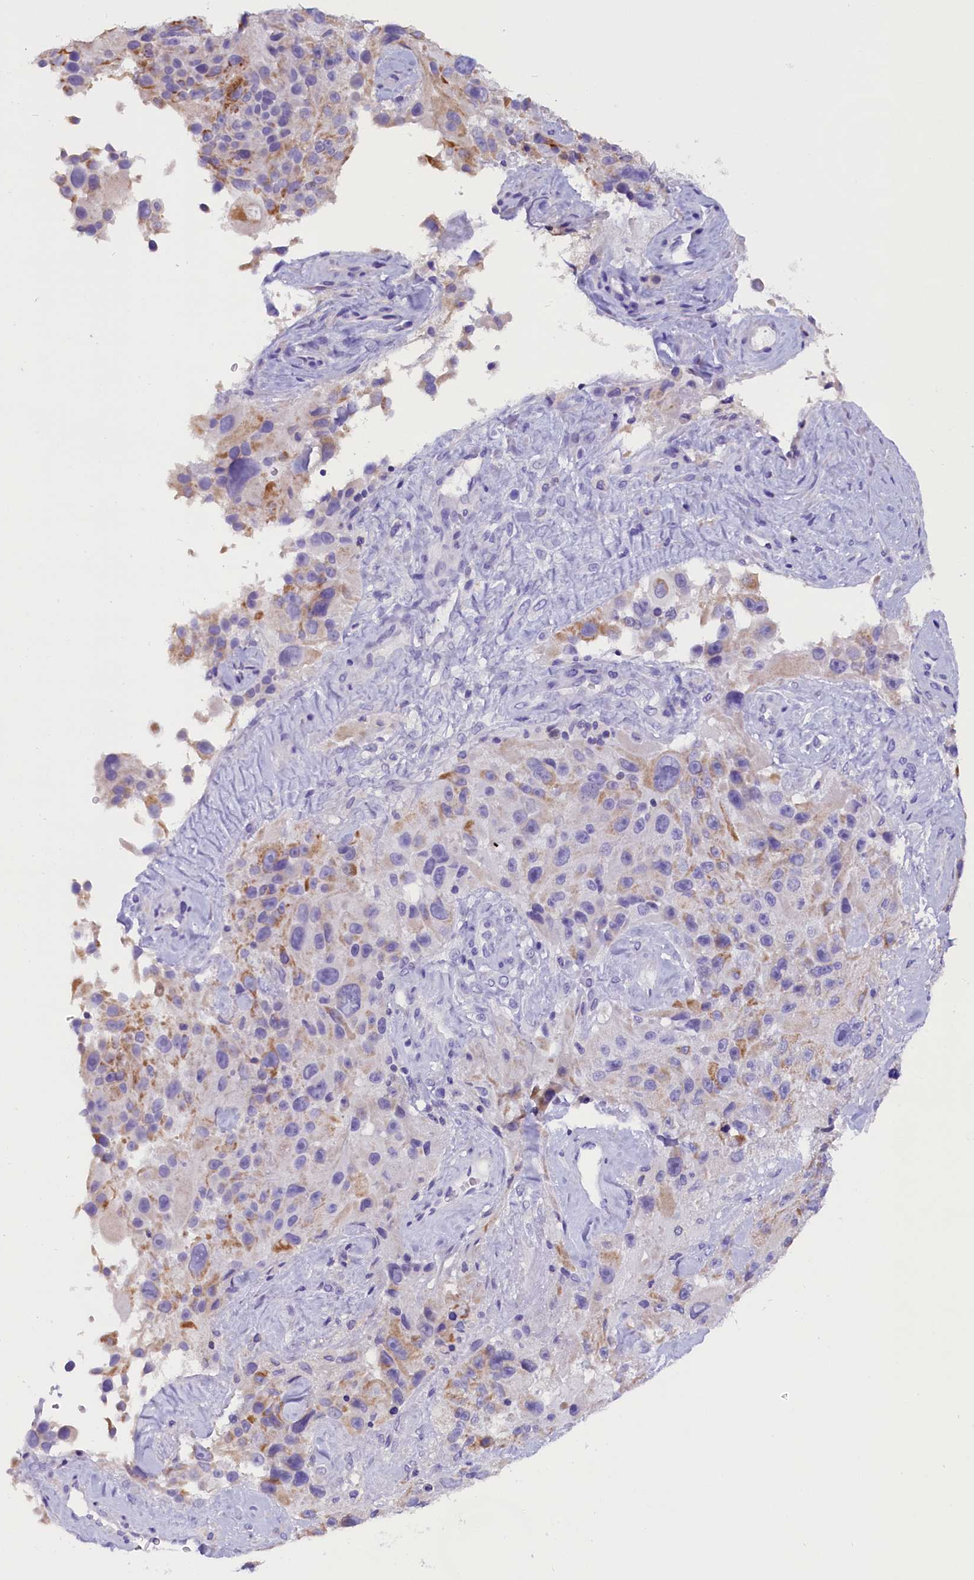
{"staining": {"intensity": "negative", "quantity": "none", "location": "none"}, "tissue": "melanoma", "cell_type": "Tumor cells", "image_type": "cancer", "snomed": [{"axis": "morphology", "description": "Malignant melanoma, Metastatic site"}, {"axis": "topography", "description": "Lymph node"}], "caption": "IHC of melanoma shows no staining in tumor cells. (DAB (3,3'-diaminobenzidine) immunohistochemistry with hematoxylin counter stain).", "gene": "ABAT", "patient": {"sex": "male", "age": 62}}